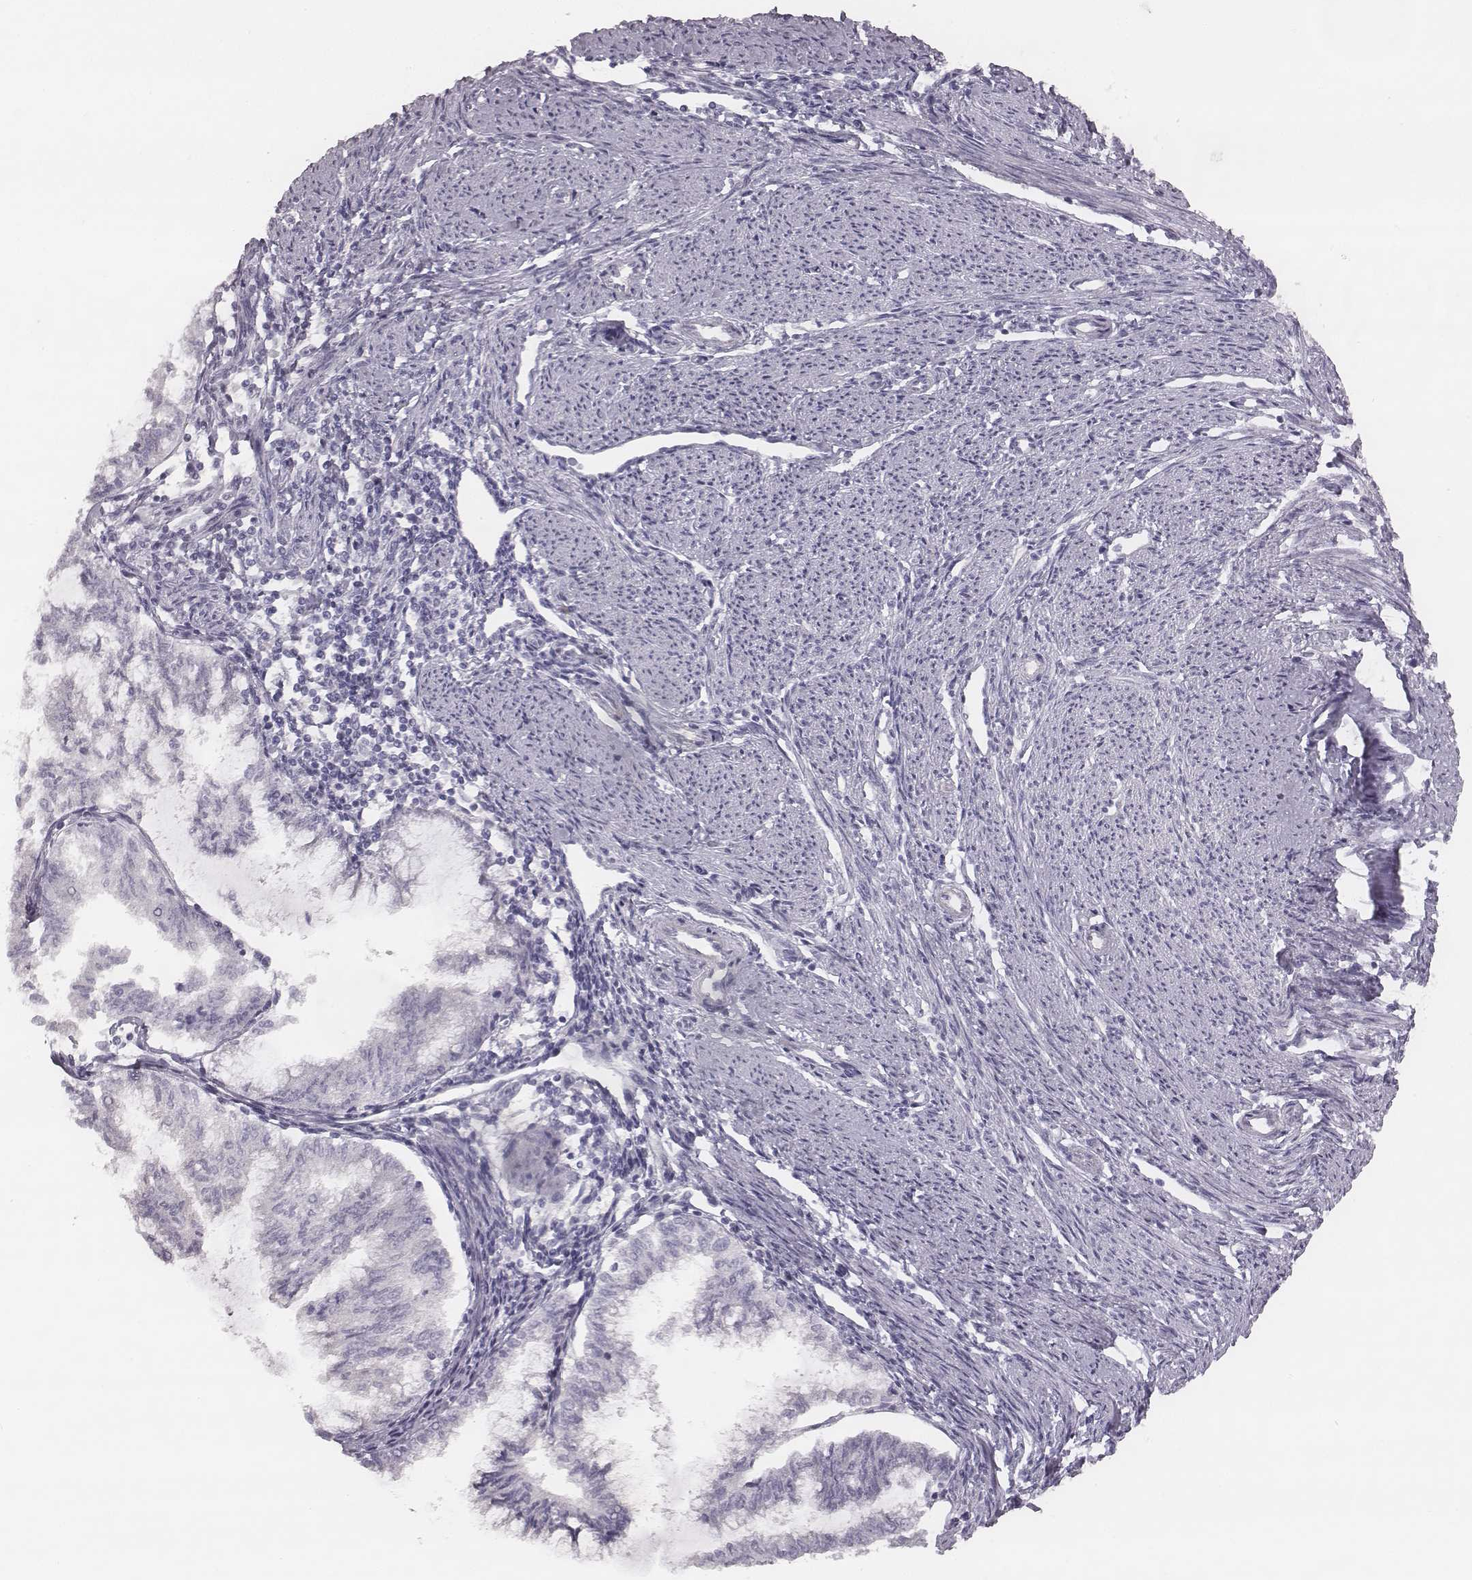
{"staining": {"intensity": "negative", "quantity": "none", "location": "none"}, "tissue": "endometrial cancer", "cell_type": "Tumor cells", "image_type": "cancer", "snomed": [{"axis": "morphology", "description": "Adenocarcinoma, NOS"}, {"axis": "topography", "description": "Endometrium"}], "caption": "Immunohistochemistry (IHC) micrograph of human endometrial cancer stained for a protein (brown), which demonstrates no staining in tumor cells. (DAB immunohistochemistry with hematoxylin counter stain).", "gene": "KCNJ12", "patient": {"sex": "female", "age": 79}}